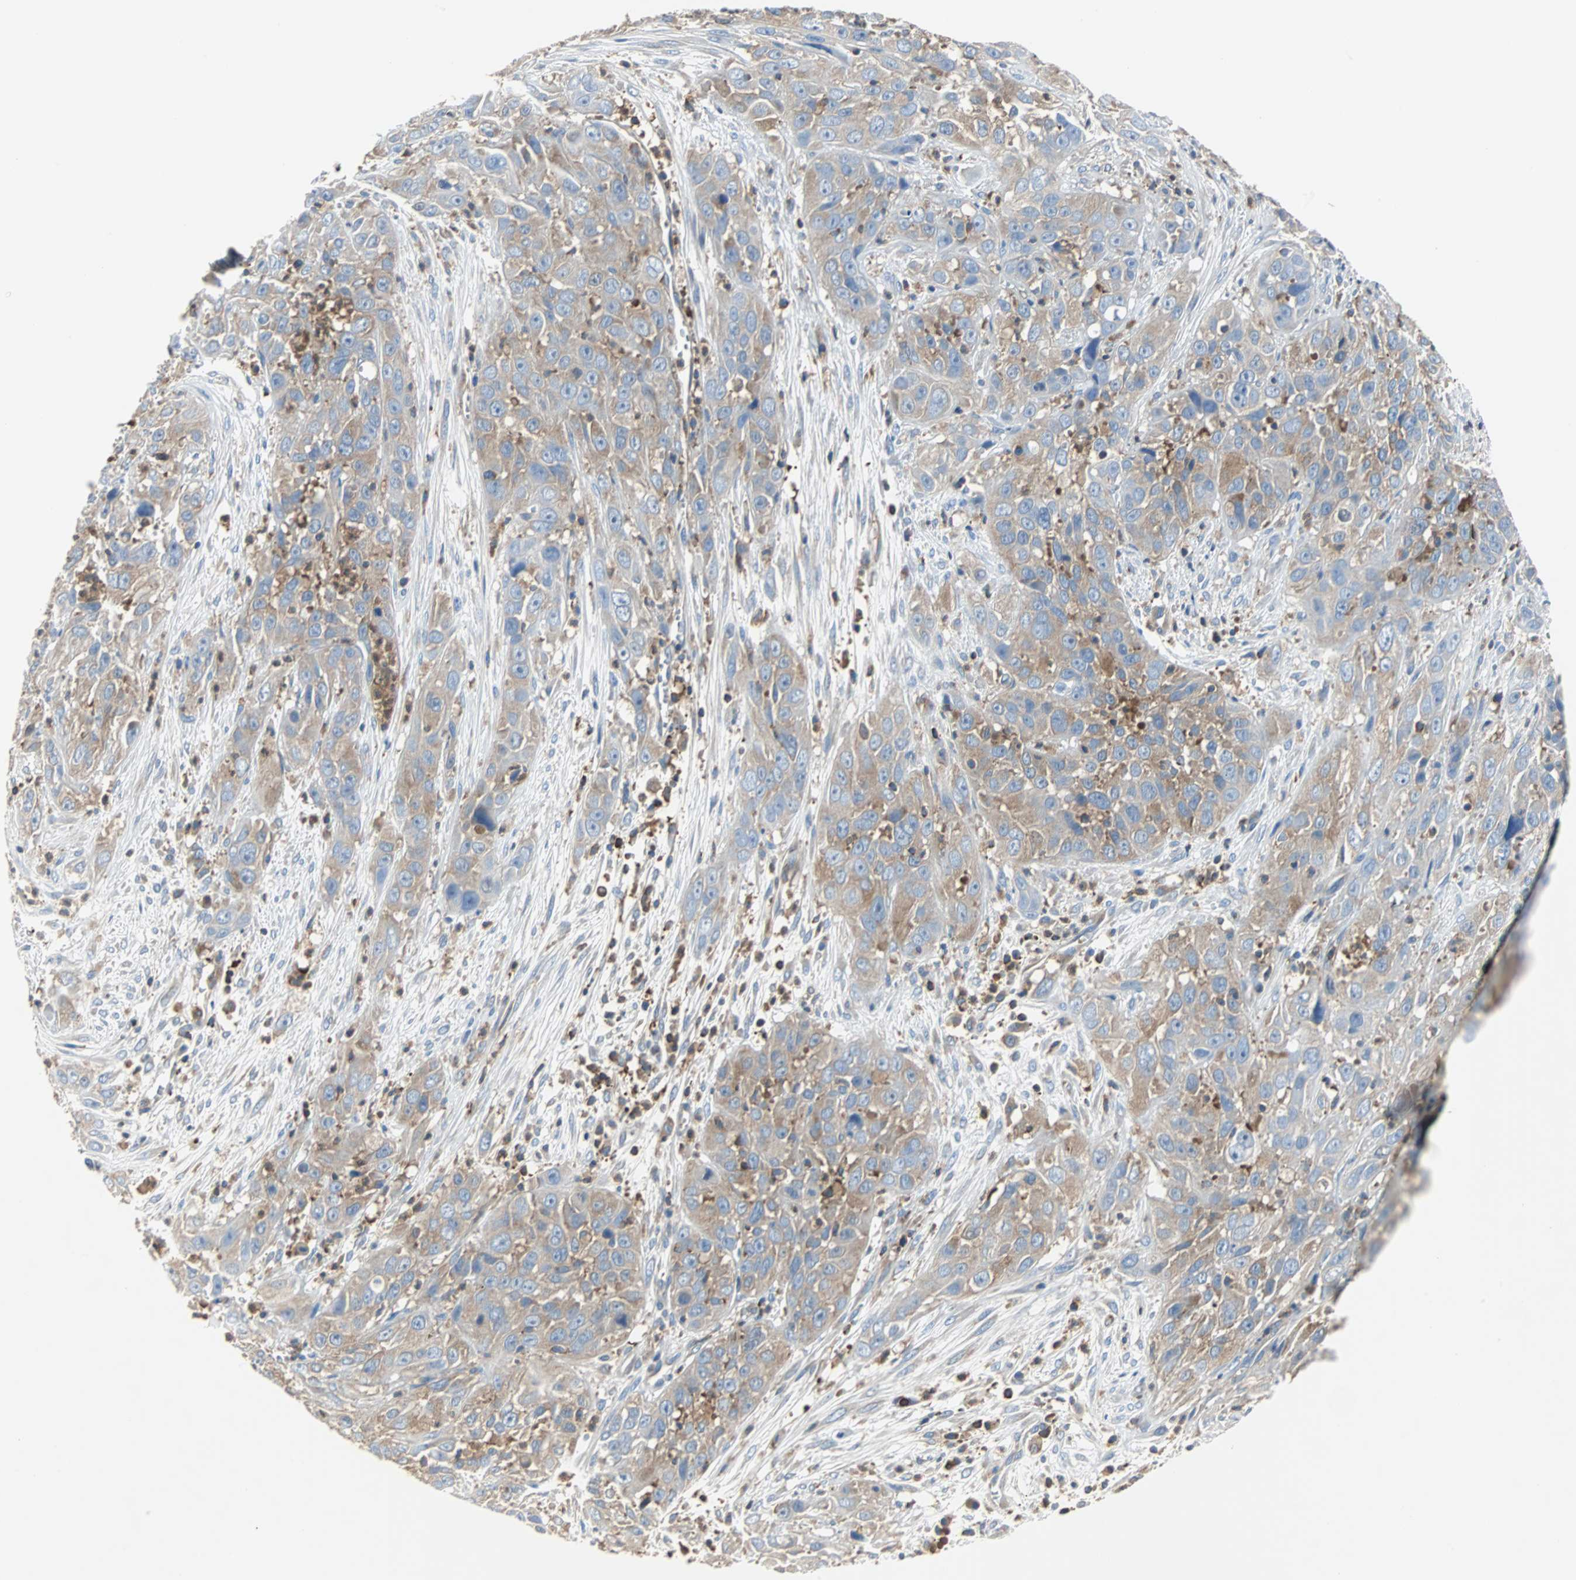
{"staining": {"intensity": "moderate", "quantity": ">75%", "location": "cytoplasmic/membranous"}, "tissue": "cervical cancer", "cell_type": "Tumor cells", "image_type": "cancer", "snomed": [{"axis": "morphology", "description": "Squamous cell carcinoma, NOS"}, {"axis": "topography", "description": "Cervix"}], "caption": "This is an image of immunohistochemistry staining of cervical squamous cell carcinoma, which shows moderate positivity in the cytoplasmic/membranous of tumor cells.", "gene": "TSC22D4", "patient": {"sex": "female", "age": 32}}